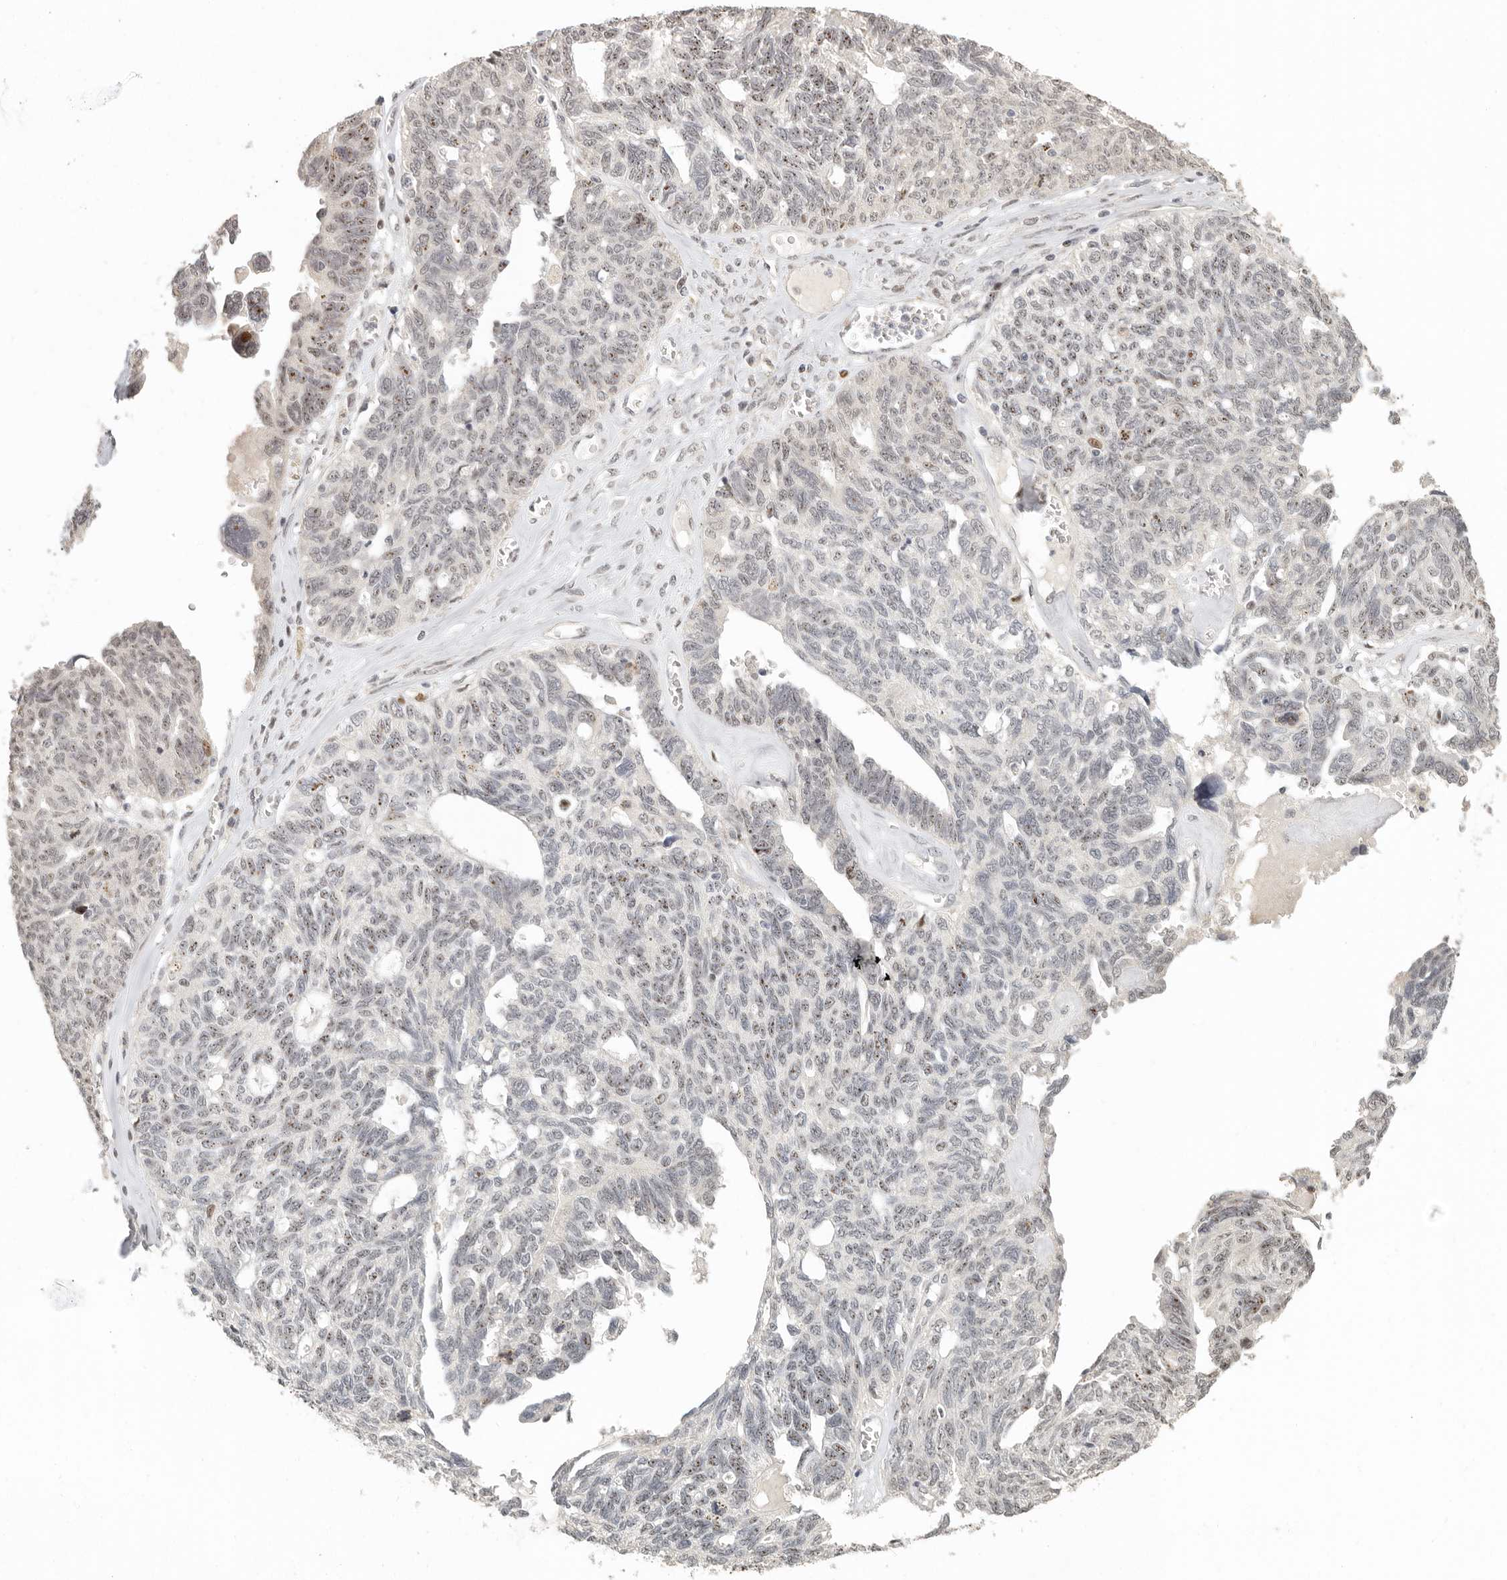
{"staining": {"intensity": "weak", "quantity": "25%-75%", "location": "nuclear"}, "tissue": "ovarian cancer", "cell_type": "Tumor cells", "image_type": "cancer", "snomed": [{"axis": "morphology", "description": "Cystadenocarcinoma, serous, NOS"}, {"axis": "topography", "description": "Ovary"}], "caption": "Protein expression analysis of human ovarian cancer (serous cystadenocarcinoma) reveals weak nuclear staining in approximately 25%-75% of tumor cells.", "gene": "GPBP1L1", "patient": {"sex": "female", "age": 79}}